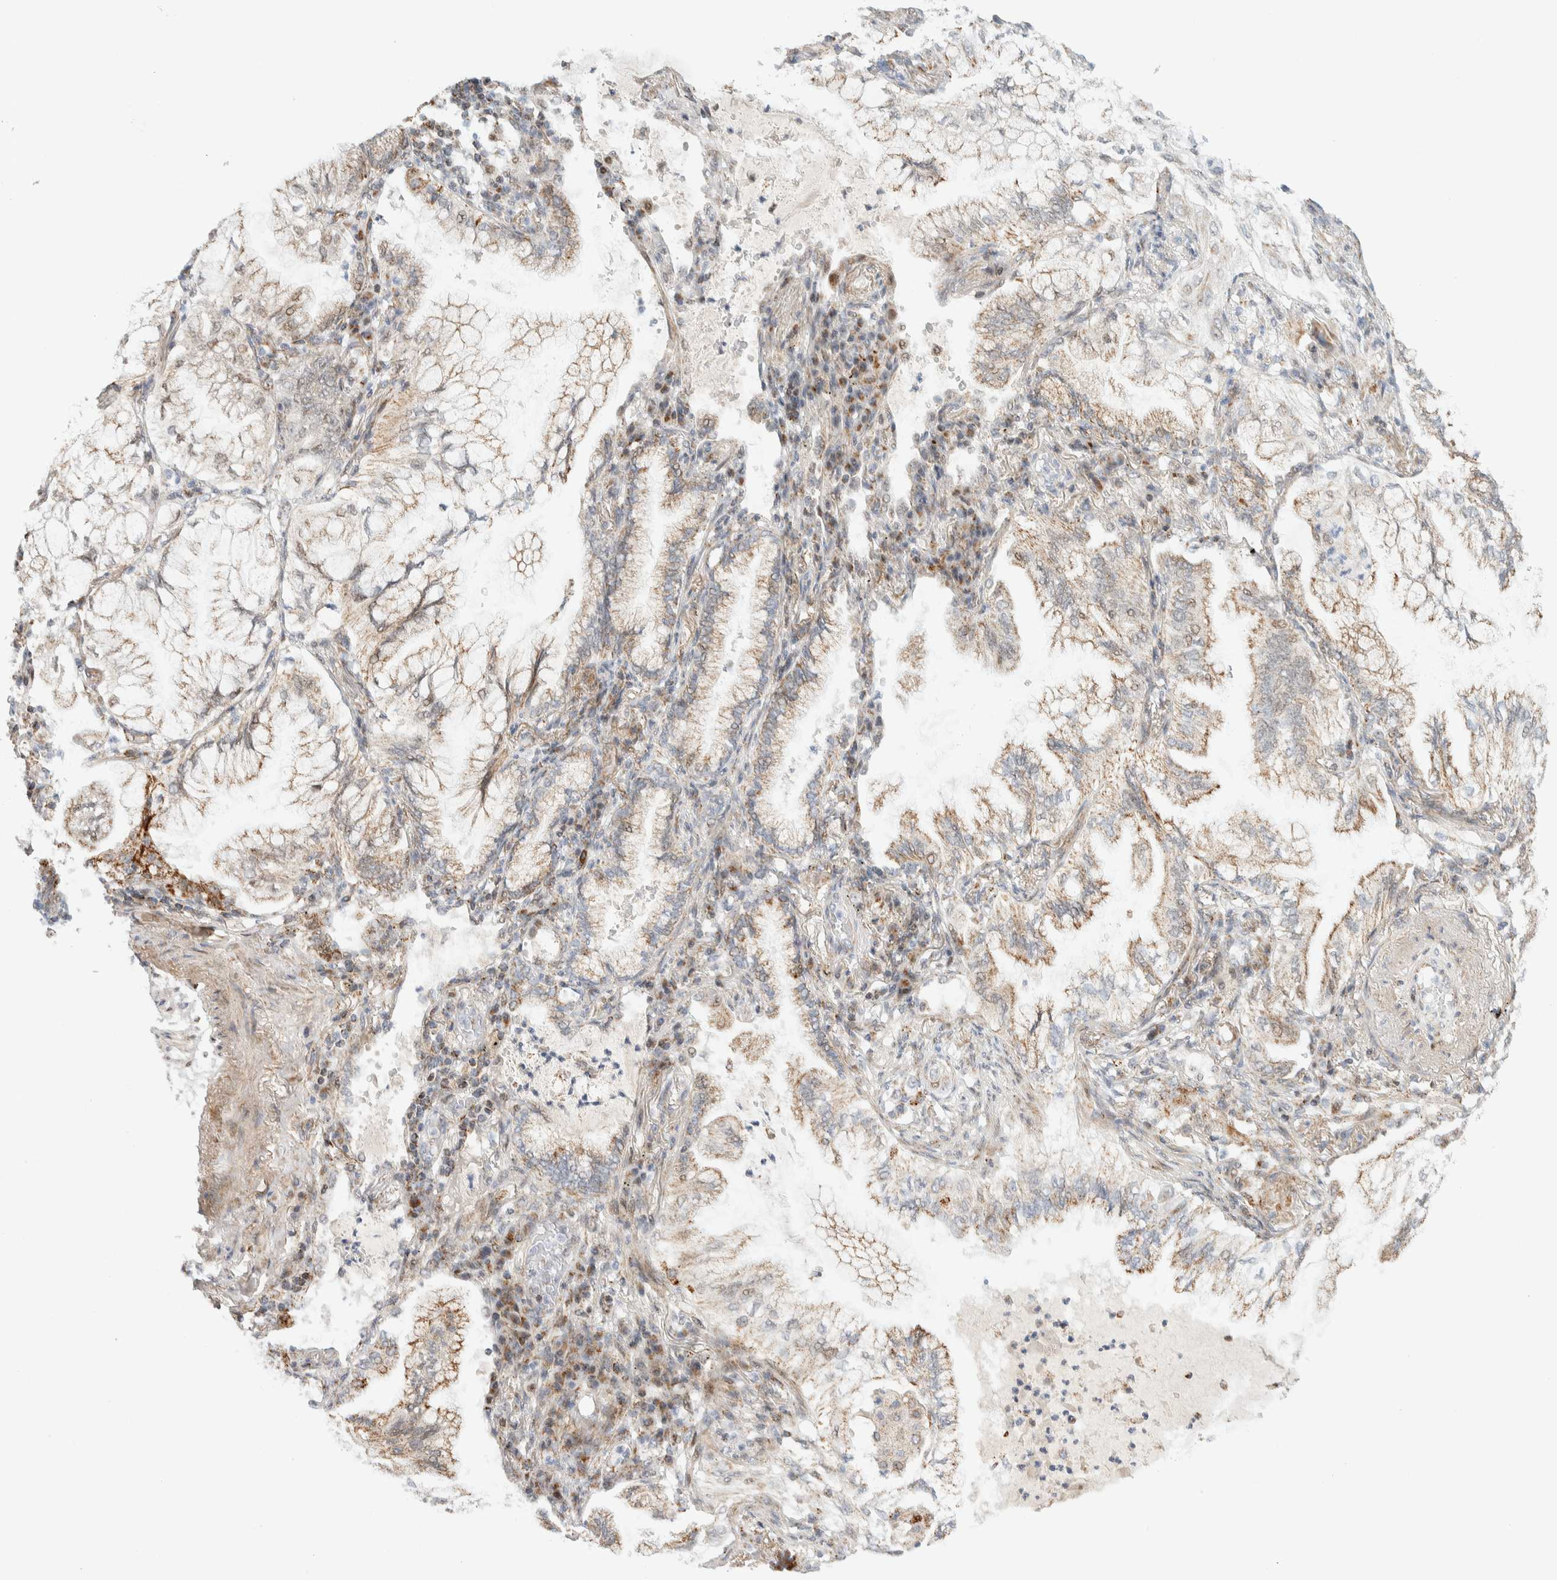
{"staining": {"intensity": "moderate", "quantity": "25%-75%", "location": "cytoplasmic/membranous"}, "tissue": "lung cancer", "cell_type": "Tumor cells", "image_type": "cancer", "snomed": [{"axis": "morphology", "description": "Adenocarcinoma, NOS"}, {"axis": "topography", "description": "Lung"}], "caption": "Immunohistochemistry of human adenocarcinoma (lung) displays medium levels of moderate cytoplasmic/membranous positivity in approximately 25%-75% of tumor cells.", "gene": "TSPAN32", "patient": {"sex": "female", "age": 70}}